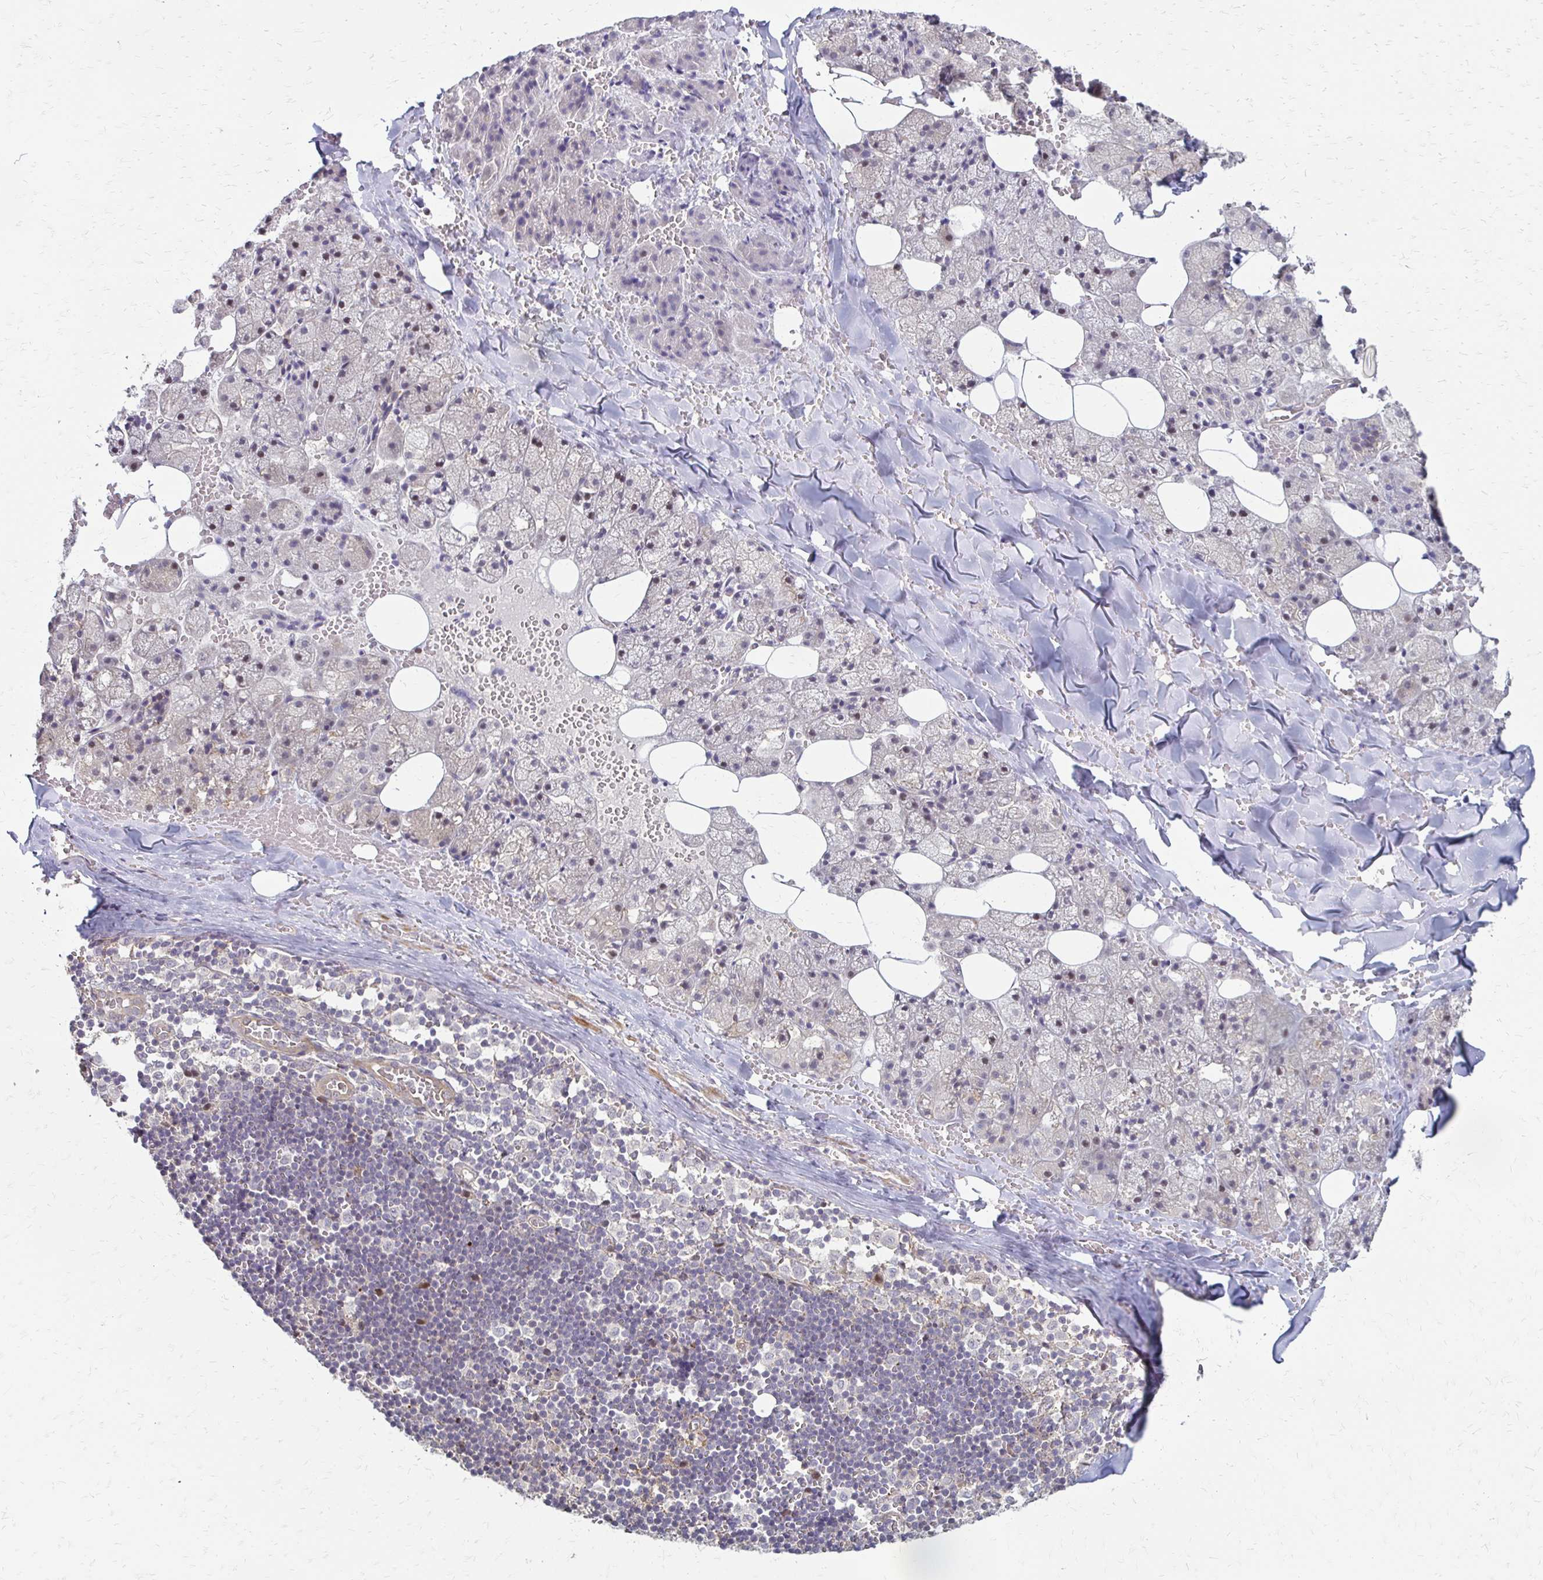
{"staining": {"intensity": "negative", "quantity": "none", "location": "none"}, "tissue": "salivary gland", "cell_type": "Glandular cells", "image_type": "normal", "snomed": [{"axis": "morphology", "description": "Normal tissue, NOS"}, {"axis": "topography", "description": "Salivary gland"}, {"axis": "topography", "description": "Peripheral nerve tissue"}], "caption": "Glandular cells show no significant positivity in unremarkable salivary gland. The staining was performed using DAB (3,3'-diaminobenzidine) to visualize the protein expression in brown, while the nuclei were stained in blue with hematoxylin (Magnification: 20x).", "gene": "CFL2", "patient": {"sex": "male", "age": 38}}